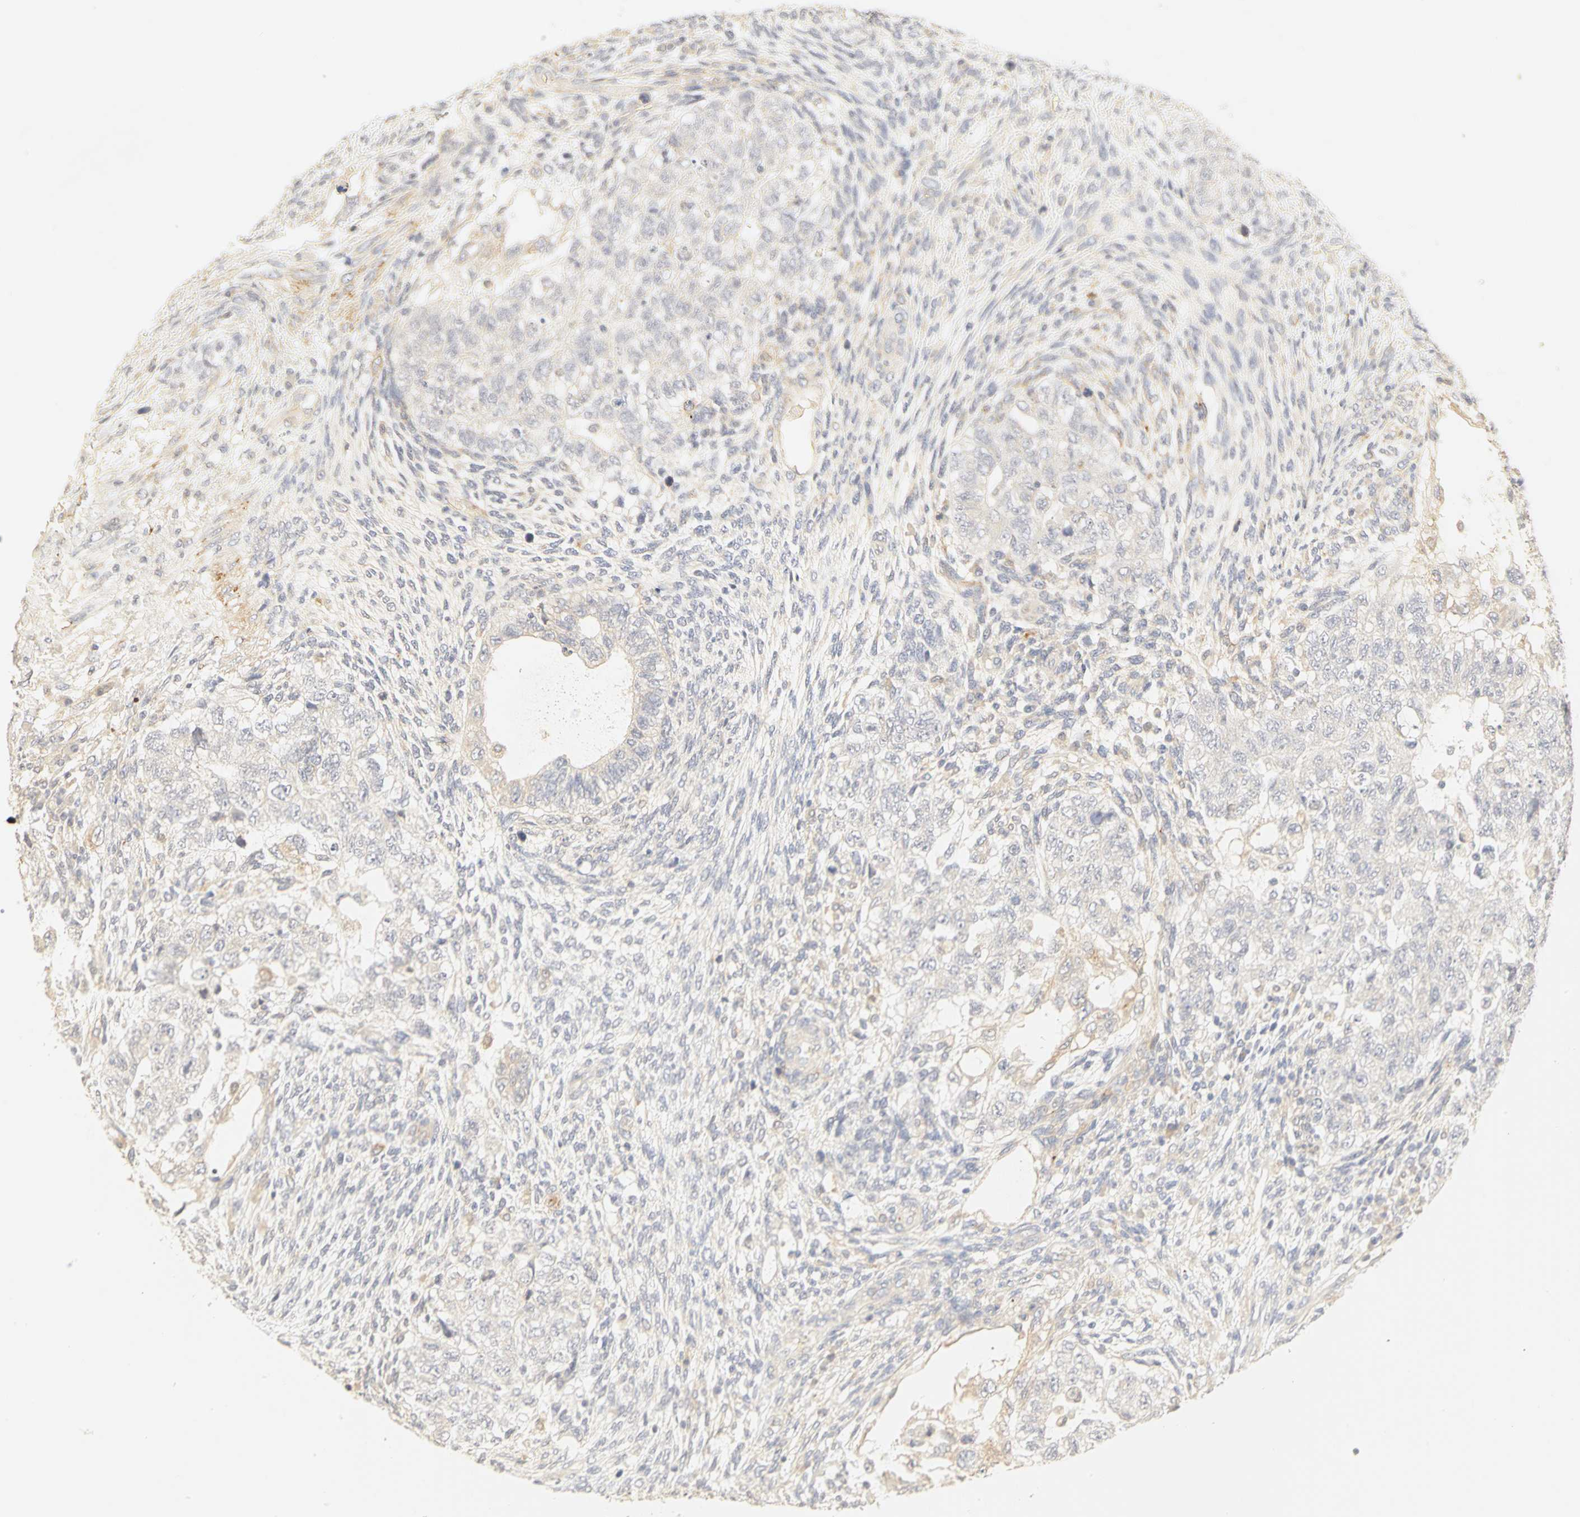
{"staining": {"intensity": "weak", "quantity": ">75%", "location": "cytoplasmic/membranous"}, "tissue": "testis cancer", "cell_type": "Tumor cells", "image_type": "cancer", "snomed": [{"axis": "morphology", "description": "Normal tissue, NOS"}, {"axis": "morphology", "description": "Carcinoma, Embryonal, NOS"}, {"axis": "topography", "description": "Testis"}], "caption": "This micrograph shows testis cancer (embryonal carcinoma) stained with immunohistochemistry to label a protein in brown. The cytoplasmic/membranous of tumor cells show weak positivity for the protein. Nuclei are counter-stained blue.", "gene": "GNRH2", "patient": {"sex": "male", "age": 36}}